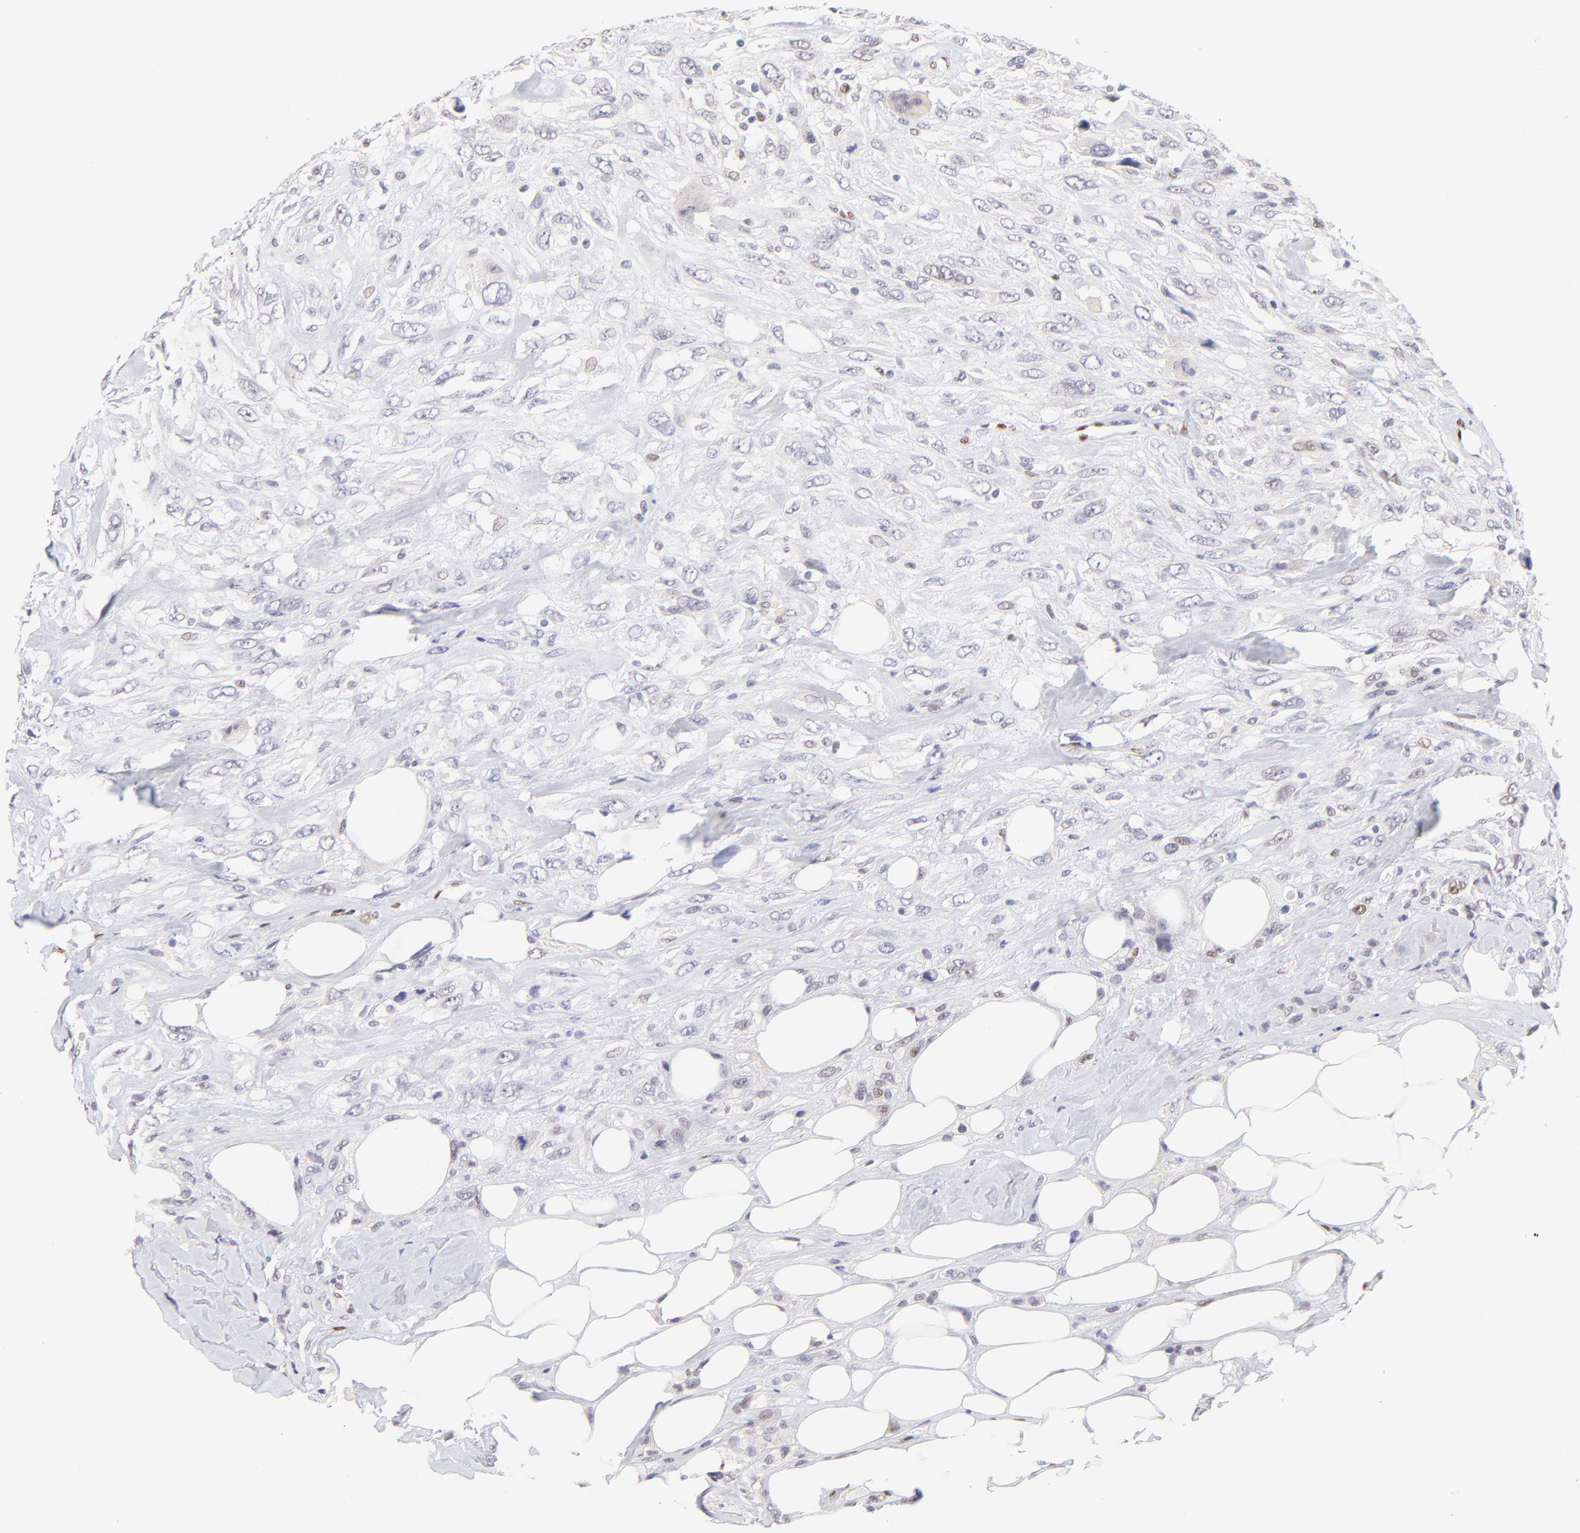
{"staining": {"intensity": "weak", "quantity": "<25%", "location": "nuclear"}, "tissue": "breast cancer", "cell_type": "Tumor cells", "image_type": "cancer", "snomed": [{"axis": "morphology", "description": "Neoplasm, malignant, NOS"}, {"axis": "topography", "description": "Breast"}], "caption": "This micrograph is of malignant neoplasm (breast) stained with immunohistochemistry (IHC) to label a protein in brown with the nuclei are counter-stained blue. There is no staining in tumor cells. (DAB (3,3'-diaminobenzidine) immunohistochemistry with hematoxylin counter stain).", "gene": "KLF4", "patient": {"sex": "female", "age": 50}}